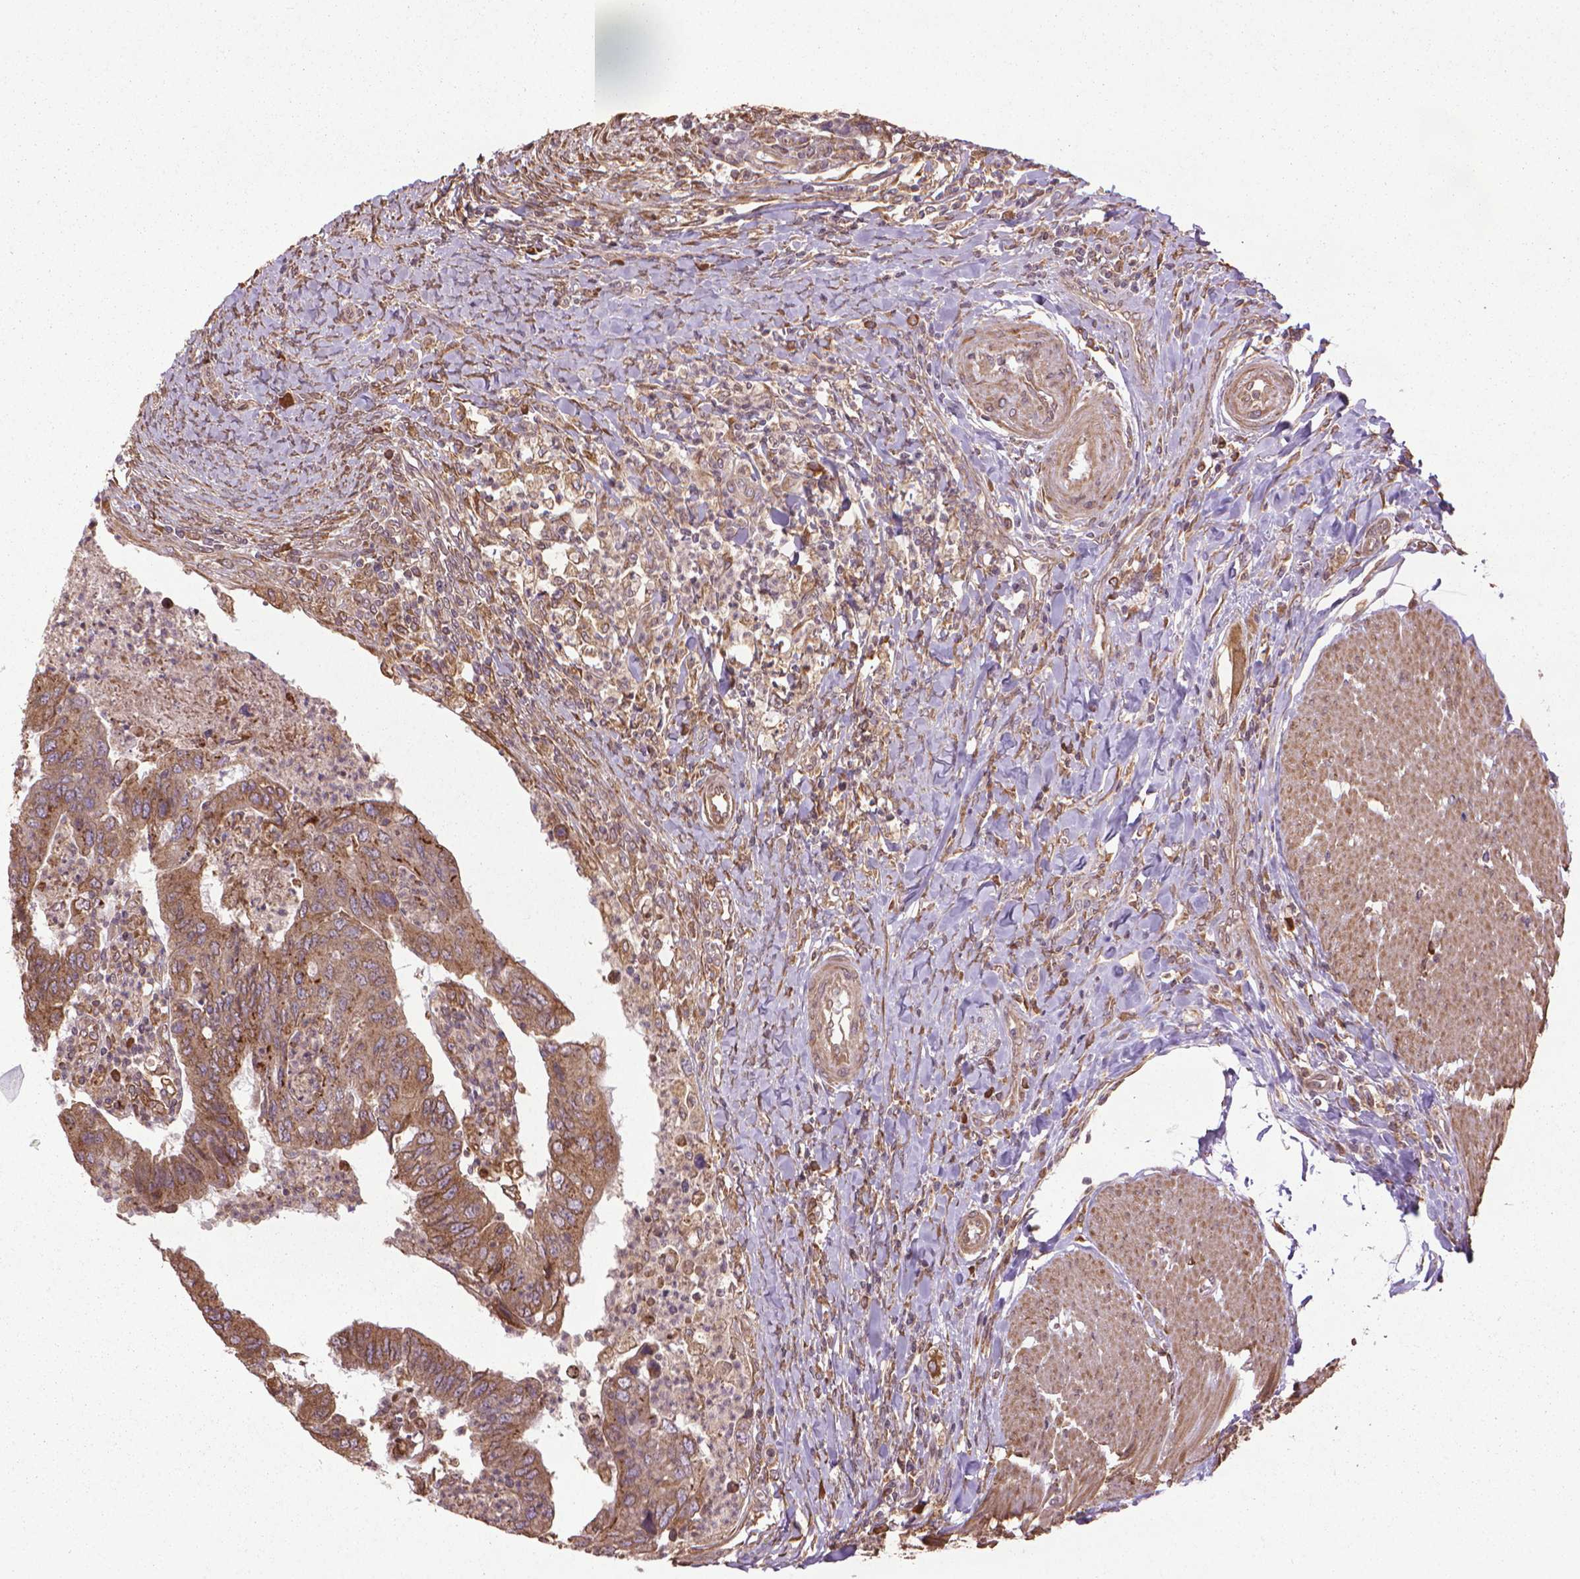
{"staining": {"intensity": "moderate", "quantity": ">75%", "location": "cytoplasmic/membranous"}, "tissue": "colorectal cancer", "cell_type": "Tumor cells", "image_type": "cancer", "snomed": [{"axis": "morphology", "description": "Adenocarcinoma, NOS"}, {"axis": "topography", "description": "Colon"}], "caption": "A high-resolution photomicrograph shows immunohistochemistry staining of colorectal adenocarcinoma, which demonstrates moderate cytoplasmic/membranous positivity in about >75% of tumor cells. The protein is shown in brown color, while the nuclei are stained blue.", "gene": "GAS1", "patient": {"sex": "female", "age": 67}}